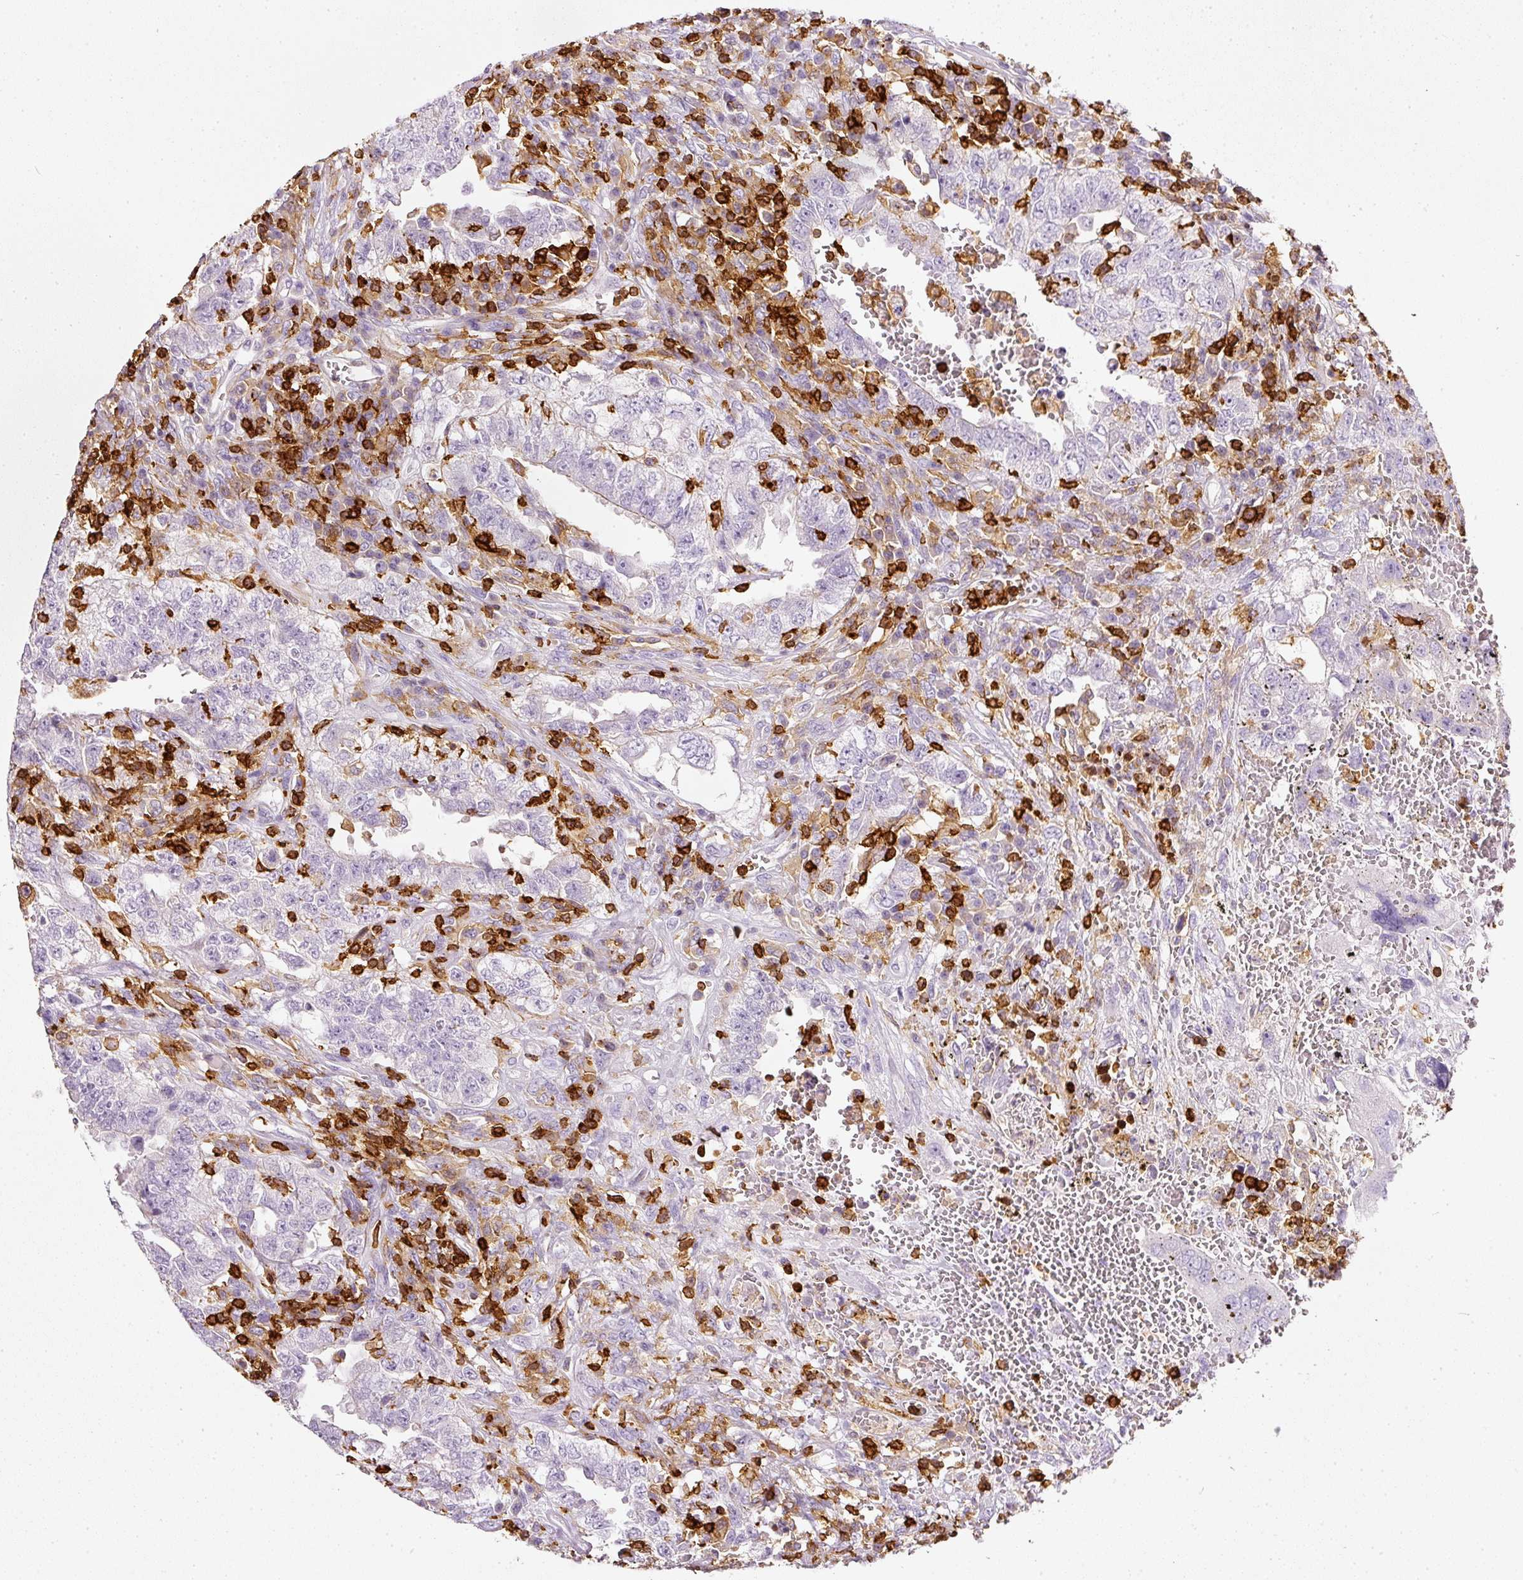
{"staining": {"intensity": "negative", "quantity": "none", "location": "none"}, "tissue": "testis cancer", "cell_type": "Tumor cells", "image_type": "cancer", "snomed": [{"axis": "morphology", "description": "Carcinoma, Embryonal, NOS"}, {"axis": "topography", "description": "Testis"}], "caption": "Immunohistochemistry image of neoplastic tissue: human embryonal carcinoma (testis) stained with DAB demonstrates no significant protein staining in tumor cells. (Brightfield microscopy of DAB (3,3'-diaminobenzidine) immunohistochemistry at high magnification).", "gene": "EVL", "patient": {"sex": "male", "age": 26}}